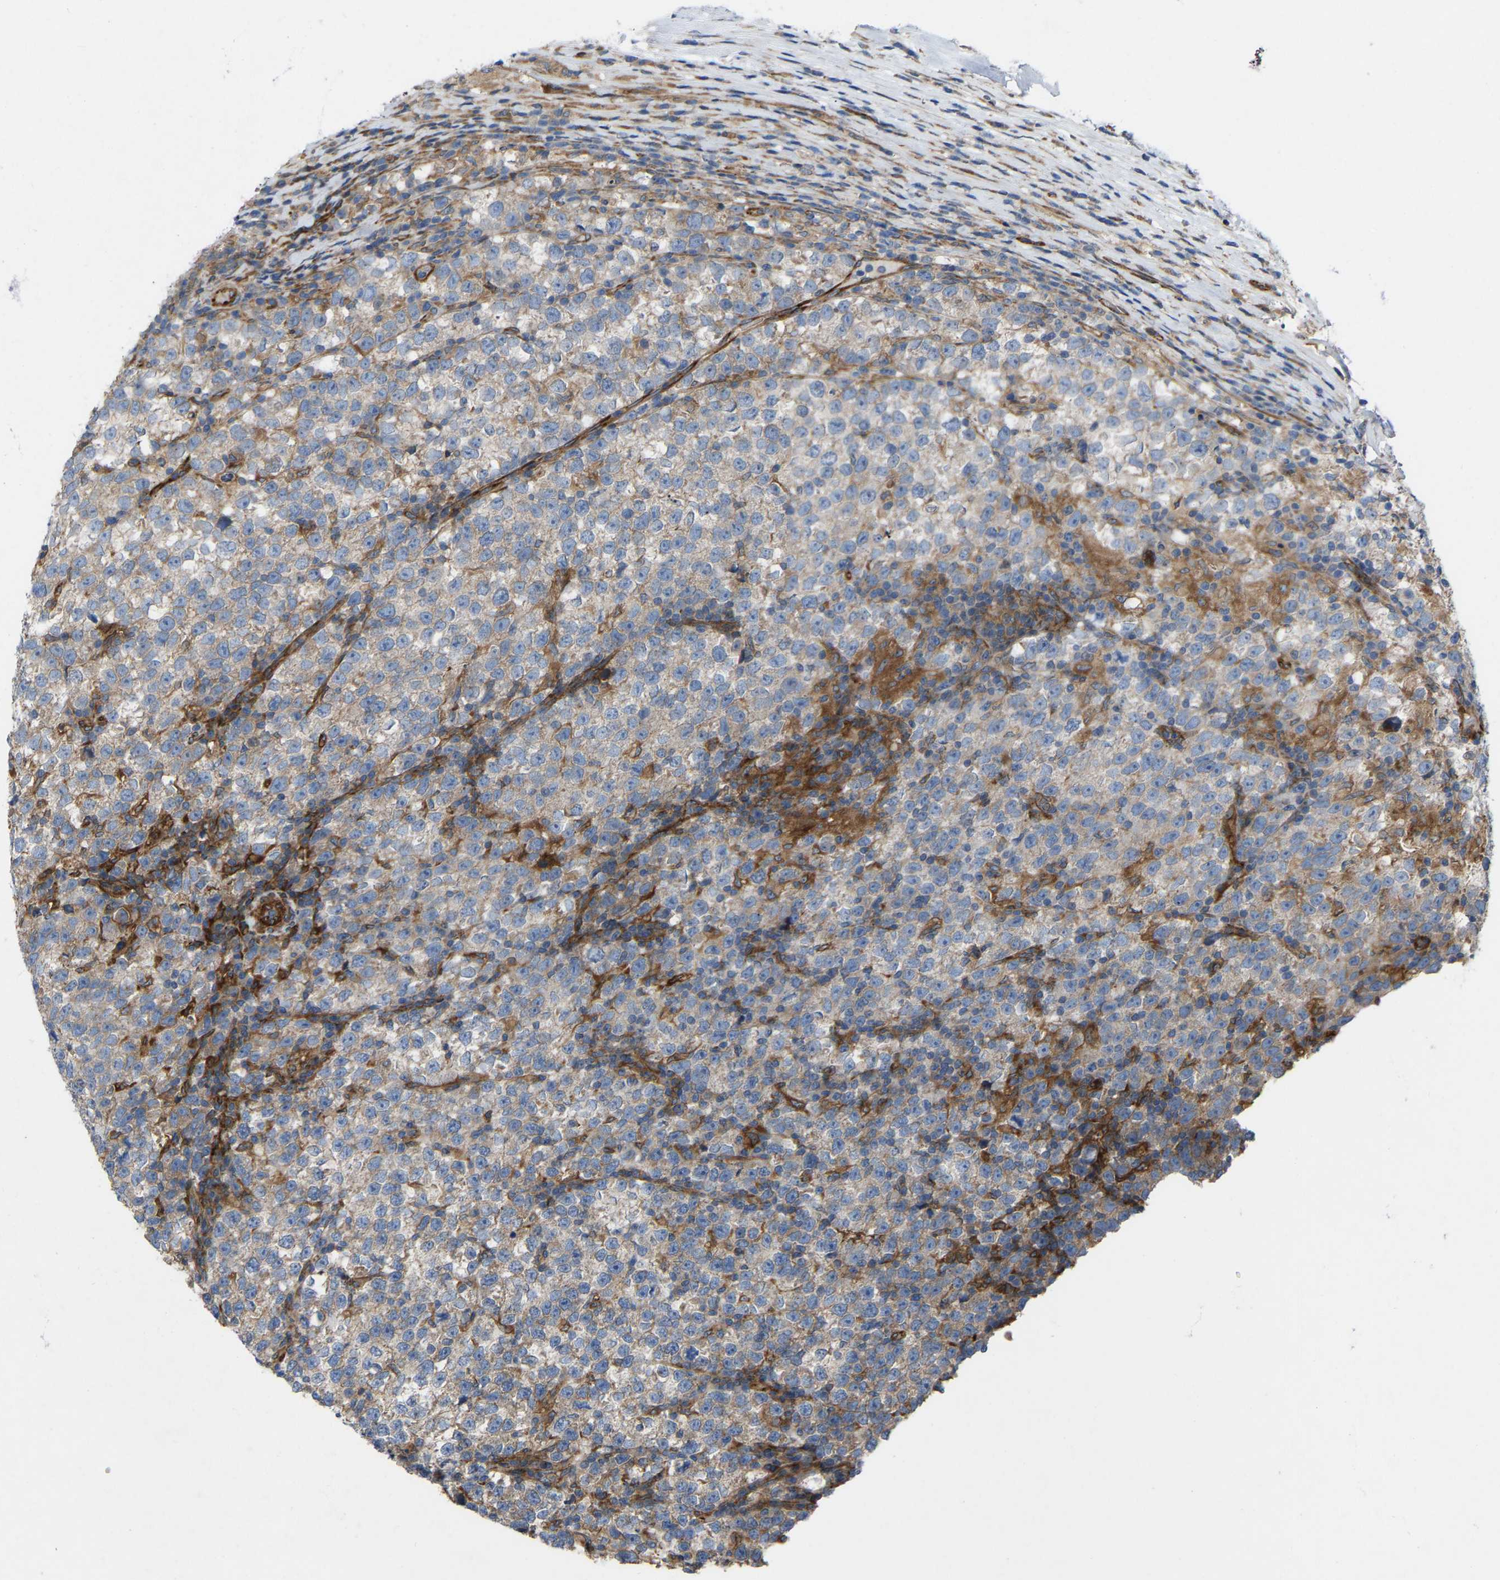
{"staining": {"intensity": "weak", "quantity": "25%-75%", "location": "cytoplasmic/membranous"}, "tissue": "testis cancer", "cell_type": "Tumor cells", "image_type": "cancer", "snomed": [{"axis": "morphology", "description": "Normal tissue, NOS"}, {"axis": "morphology", "description": "Seminoma, NOS"}, {"axis": "topography", "description": "Testis"}], "caption": "A high-resolution photomicrograph shows immunohistochemistry staining of testis seminoma, which demonstrates weak cytoplasmic/membranous positivity in approximately 25%-75% of tumor cells.", "gene": "TOR1B", "patient": {"sex": "male", "age": 43}}